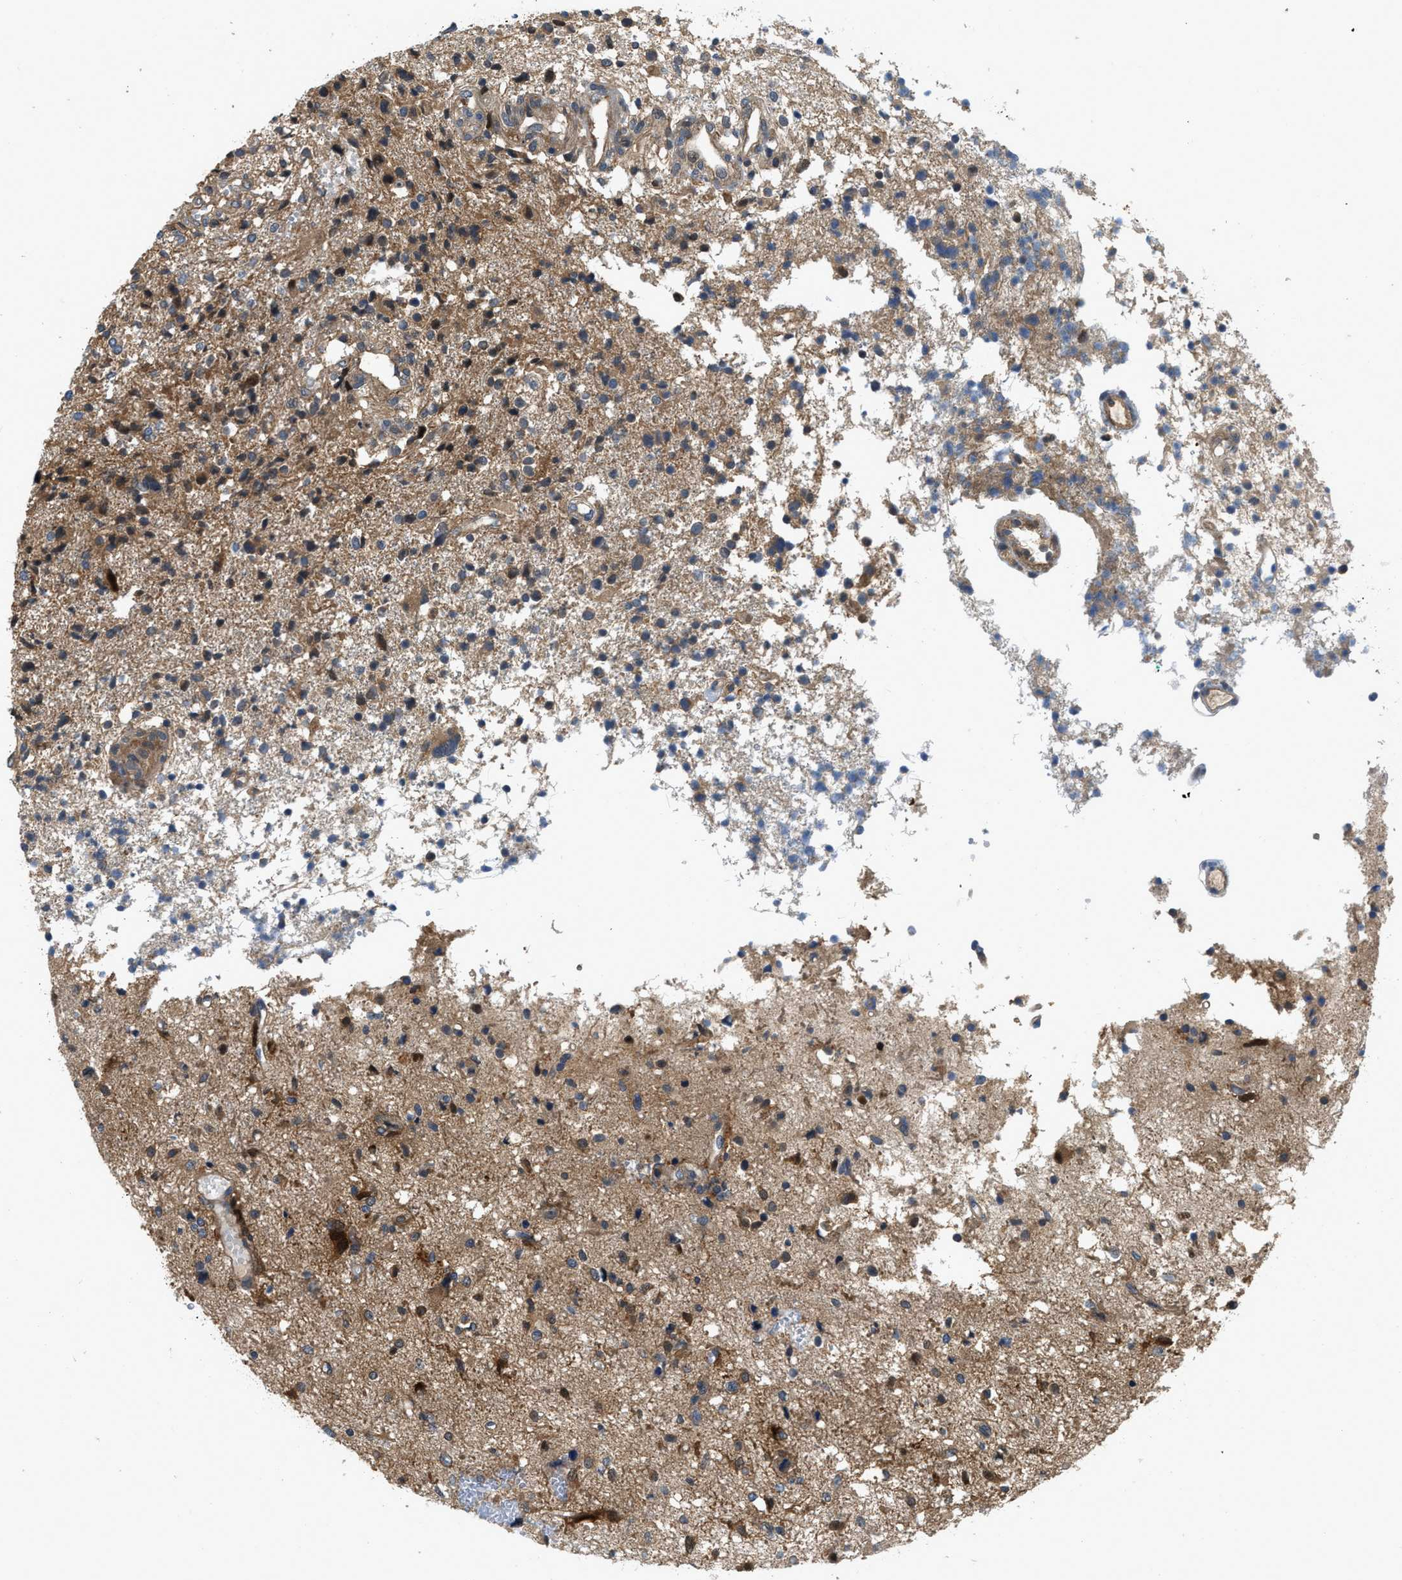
{"staining": {"intensity": "moderate", "quantity": ">75%", "location": "cytoplasmic/membranous"}, "tissue": "glioma", "cell_type": "Tumor cells", "image_type": "cancer", "snomed": [{"axis": "morphology", "description": "Glioma, malignant, High grade"}, {"axis": "topography", "description": "Brain"}], "caption": "Brown immunohistochemical staining in glioma exhibits moderate cytoplasmic/membranous expression in about >75% of tumor cells.", "gene": "GPR31", "patient": {"sex": "female", "age": 59}}